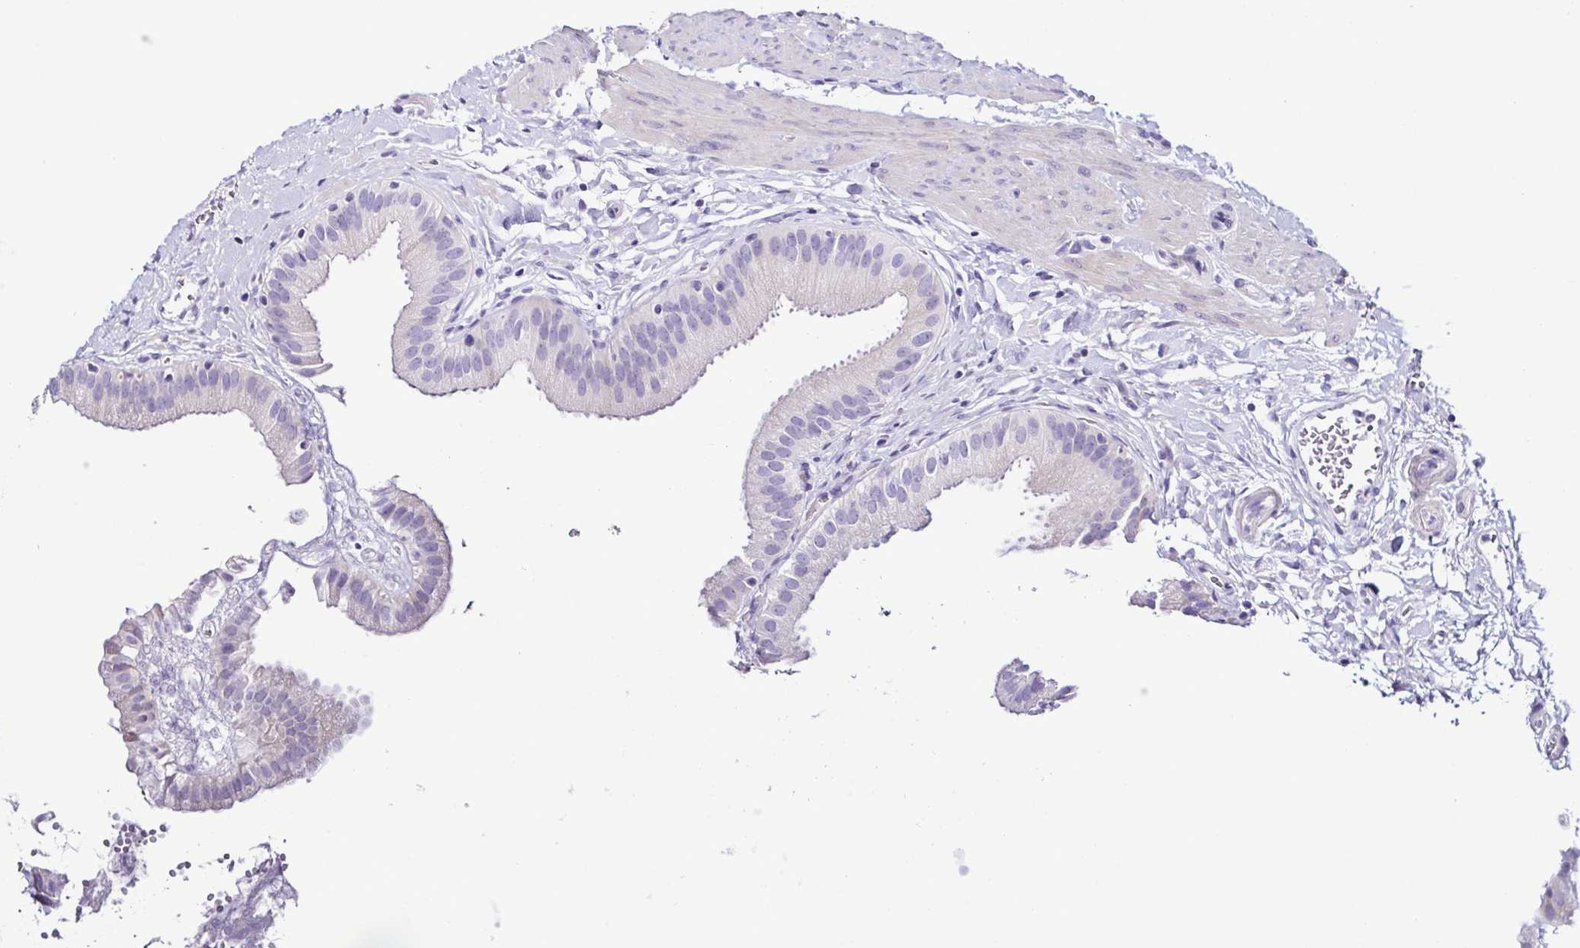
{"staining": {"intensity": "negative", "quantity": "none", "location": "none"}, "tissue": "gallbladder", "cell_type": "Glandular cells", "image_type": "normal", "snomed": [{"axis": "morphology", "description": "Normal tissue, NOS"}, {"axis": "topography", "description": "Gallbladder"}], "caption": "Gallbladder was stained to show a protein in brown. There is no significant expression in glandular cells. Nuclei are stained in blue.", "gene": "SRL", "patient": {"sex": "female", "age": 63}}